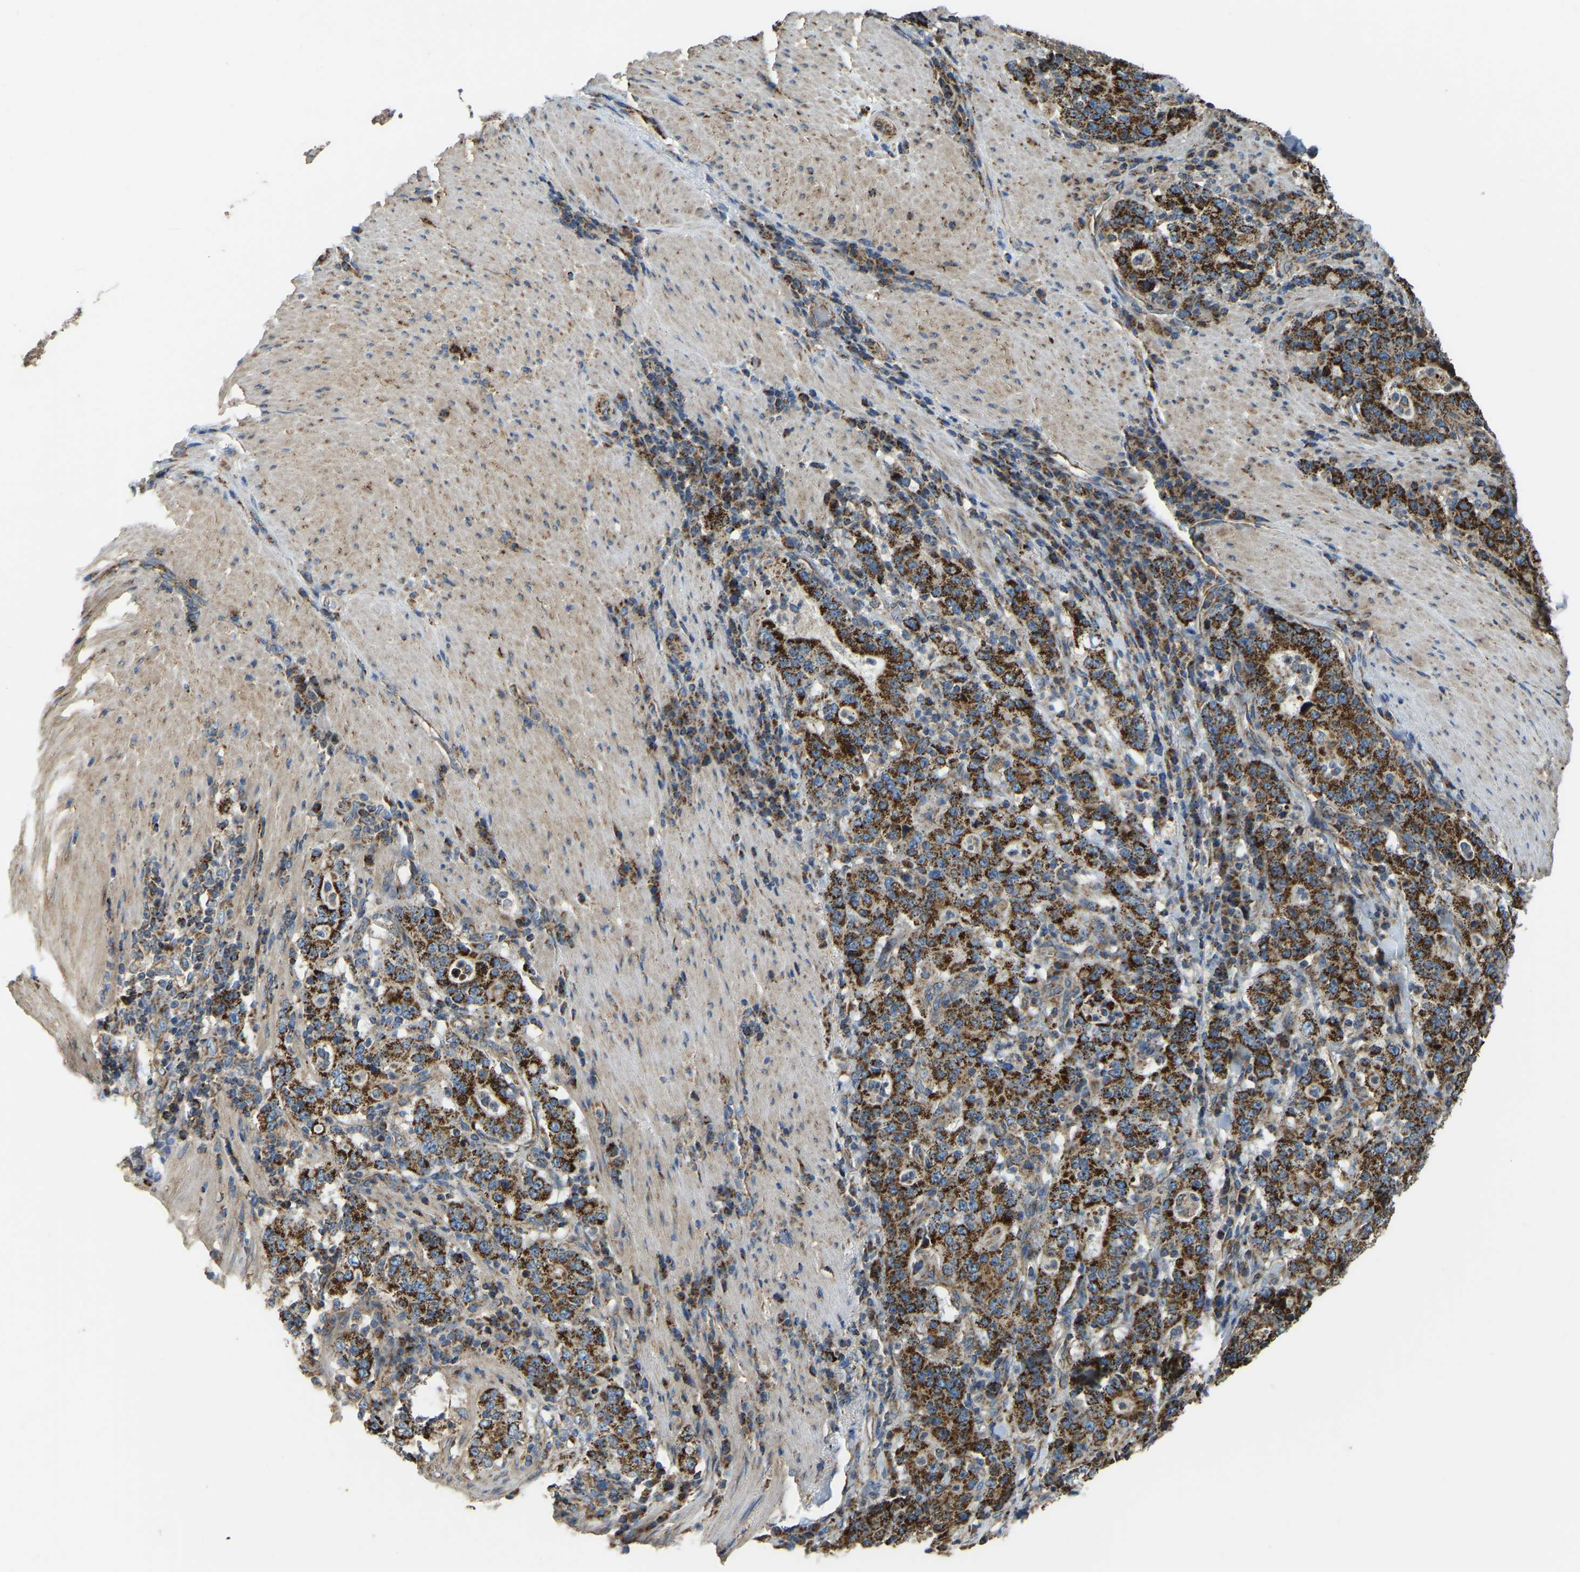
{"staining": {"intensity": "strong", "quantity": ">75%", "location": "cytoplasmic/membranous"}, "tissue": "stomach cancer", "cell_type": "Tumor cells", "image_type": "cancer", "snomed": [{"axis": "morphology", "description": "Normal tissue, NOS"}, {"axis": "morphology", "description": "Adenocarcinoma, NOS"}, {"axis": "topography", "description": "Stomach, upper"}, {"axis": "topography", "description": "Stomach"}], "caption": "Immunohistochemical staining of human stomach cancer (adenocarcinoma) shows high levels of strong cytoplasmic/membranous protein expression in about >75% of tumor cells. (IHC, brightfield microscopy, high magnification).", "gene": "PSMD7", "patient": {"sex": "male", "age": 59}}